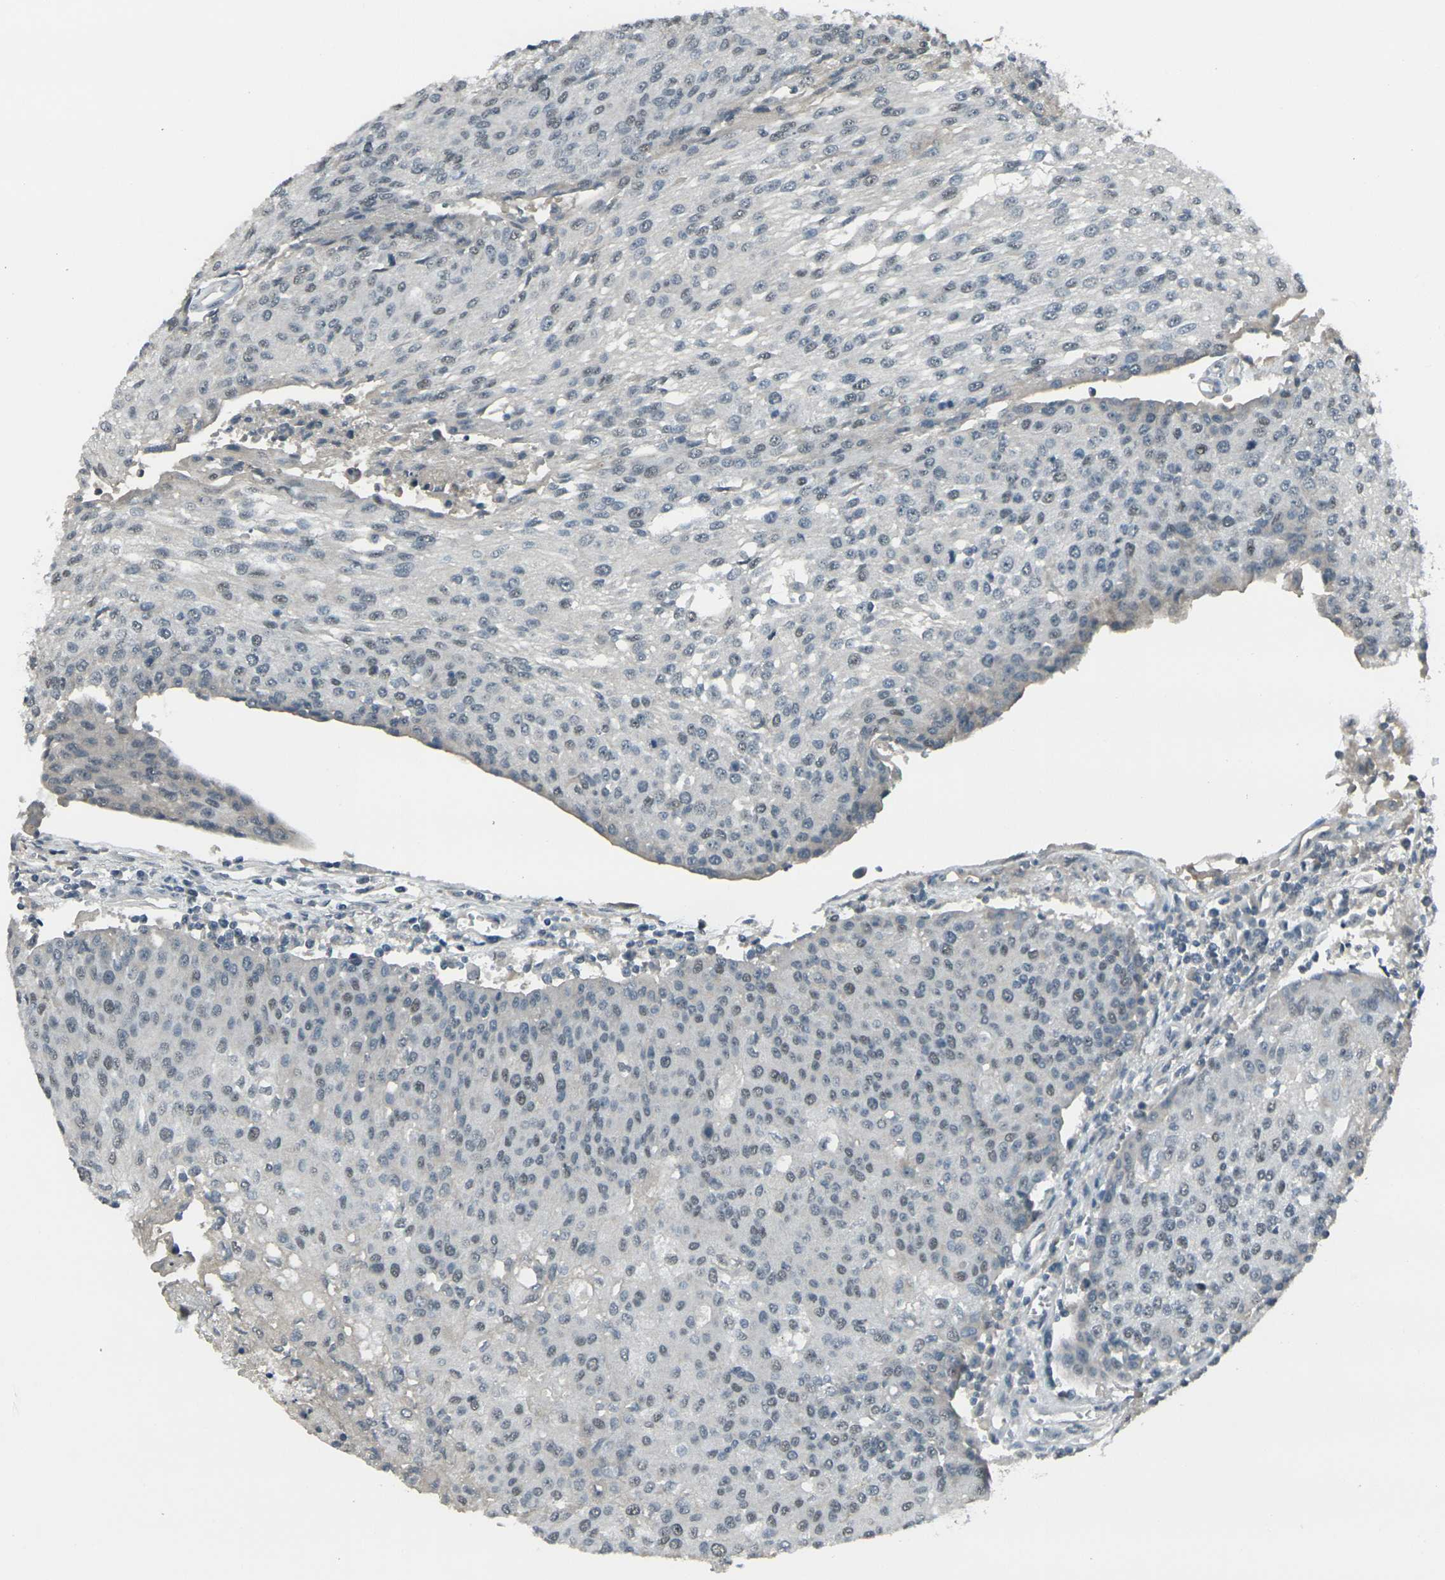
{"staining": {"intensity": "weak", "quantity": "<25%", "location": "nuclear"}, "tissue": "urothelial cancer", "cell_type": "Tumor cells", "image_type": "cancer", "snomed": [{"axis": "morphology", "description": "Urothelial carcinoma, High grade"}, {"axis": "topography", "description": "Urinary bladder"}], "caption": "Tumor cells are negative for protein expression in human high-grade urothelial carcinoma. (DAB immunohistochemistry visualized using brightfield microscopy, high magnification).", "gene": "GPR19", "patient": {"sex": "female", "age": 85}}